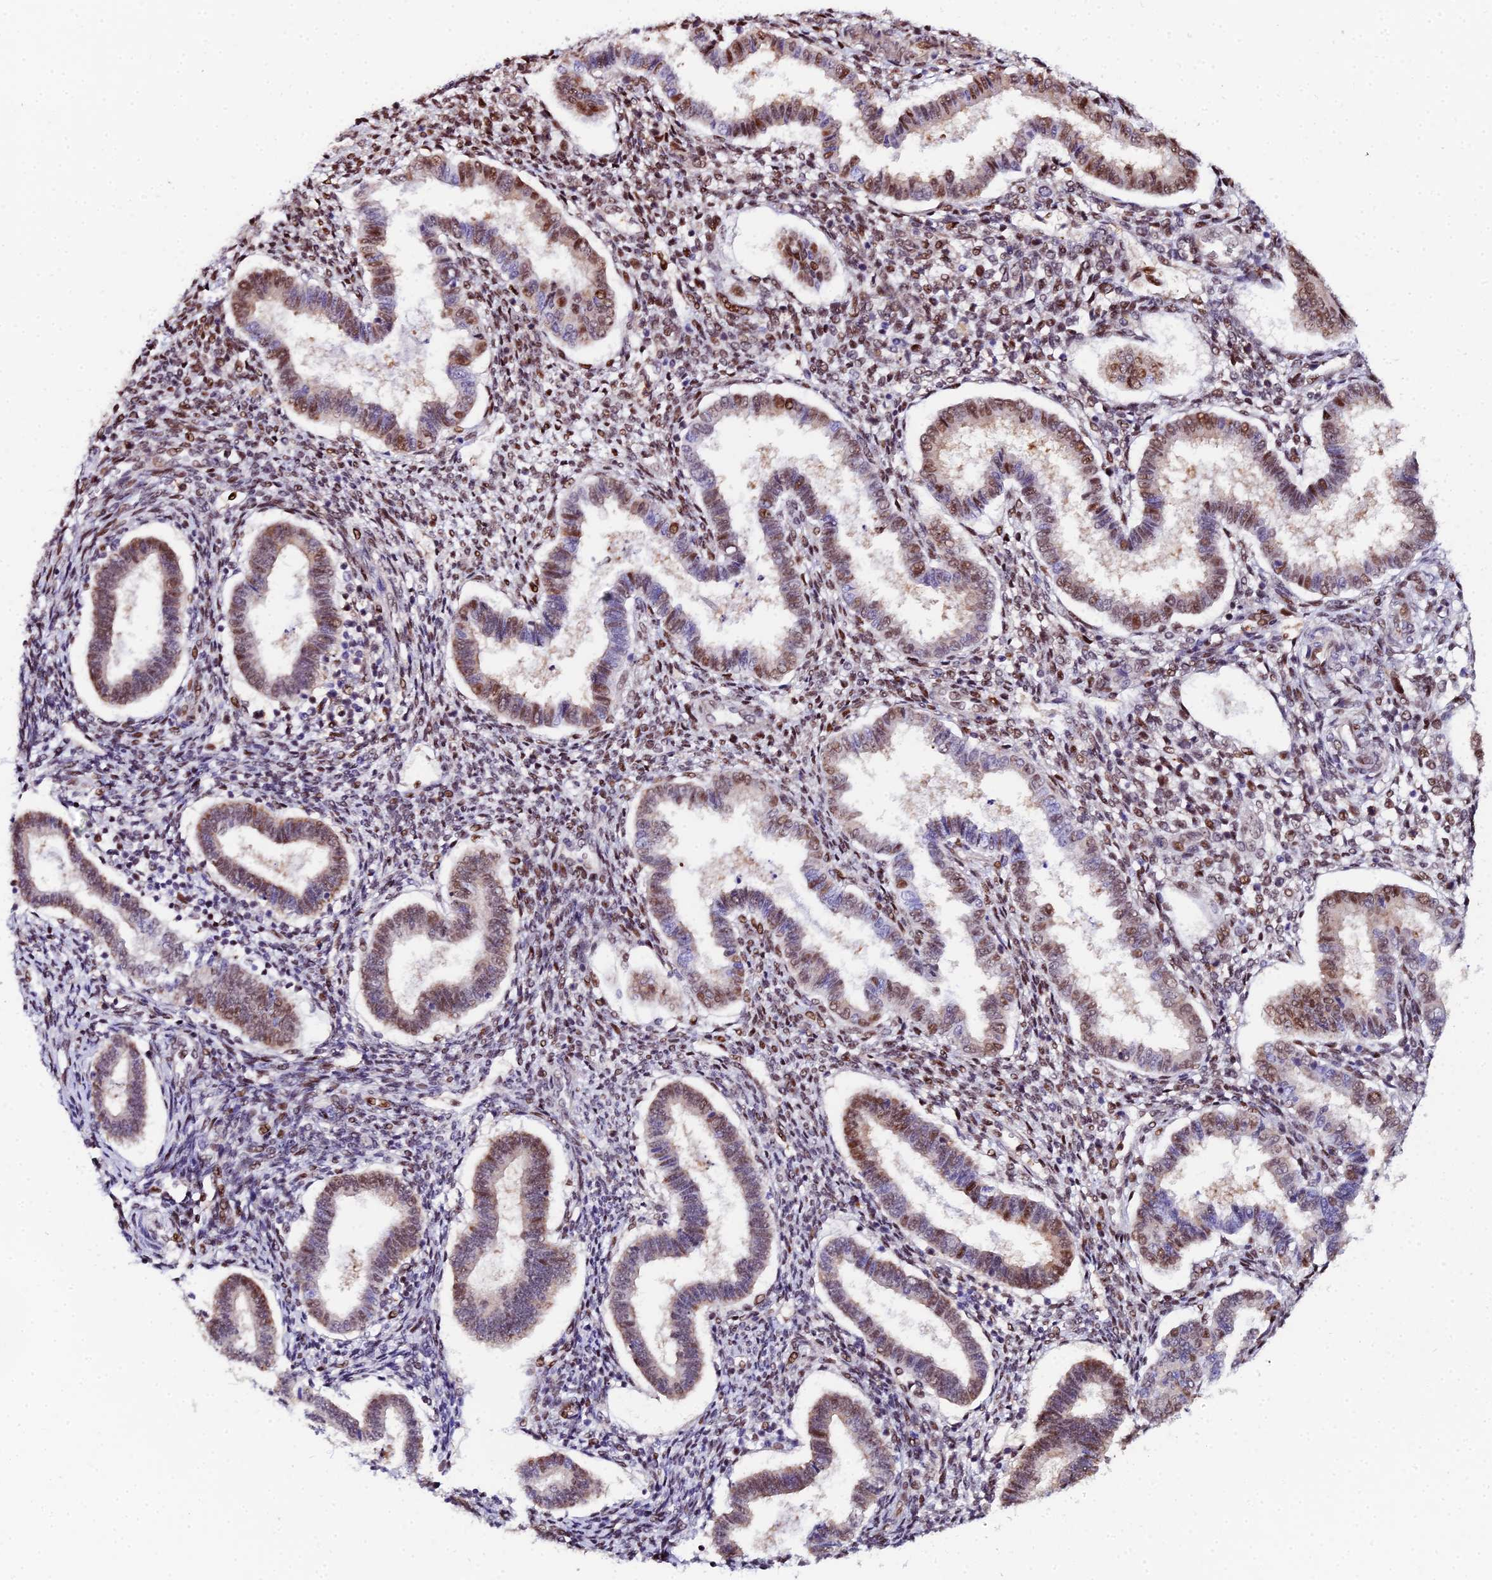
{"staining": {"intensity": "moderate", "quantity": ">75%", "location": "nuclear"}, "tissue": "endometrium", "cell_type": "Cells in endometrial stroma", "image_type": "normal", "snomed": [{"axis": "morphology", "description": "Normal tissue, NOS"}, {"axis": "topography", "description": "Endometrium"}], "caption": "IHC photomicrograph of benign human endometrium stained for a protein (brown), which demonstrates medium levels of moderate nuclear staining in about >75% of cells in endometrial stroma.", "gene": "TIFA", "patient": {"sex": "female", "age": 24}}